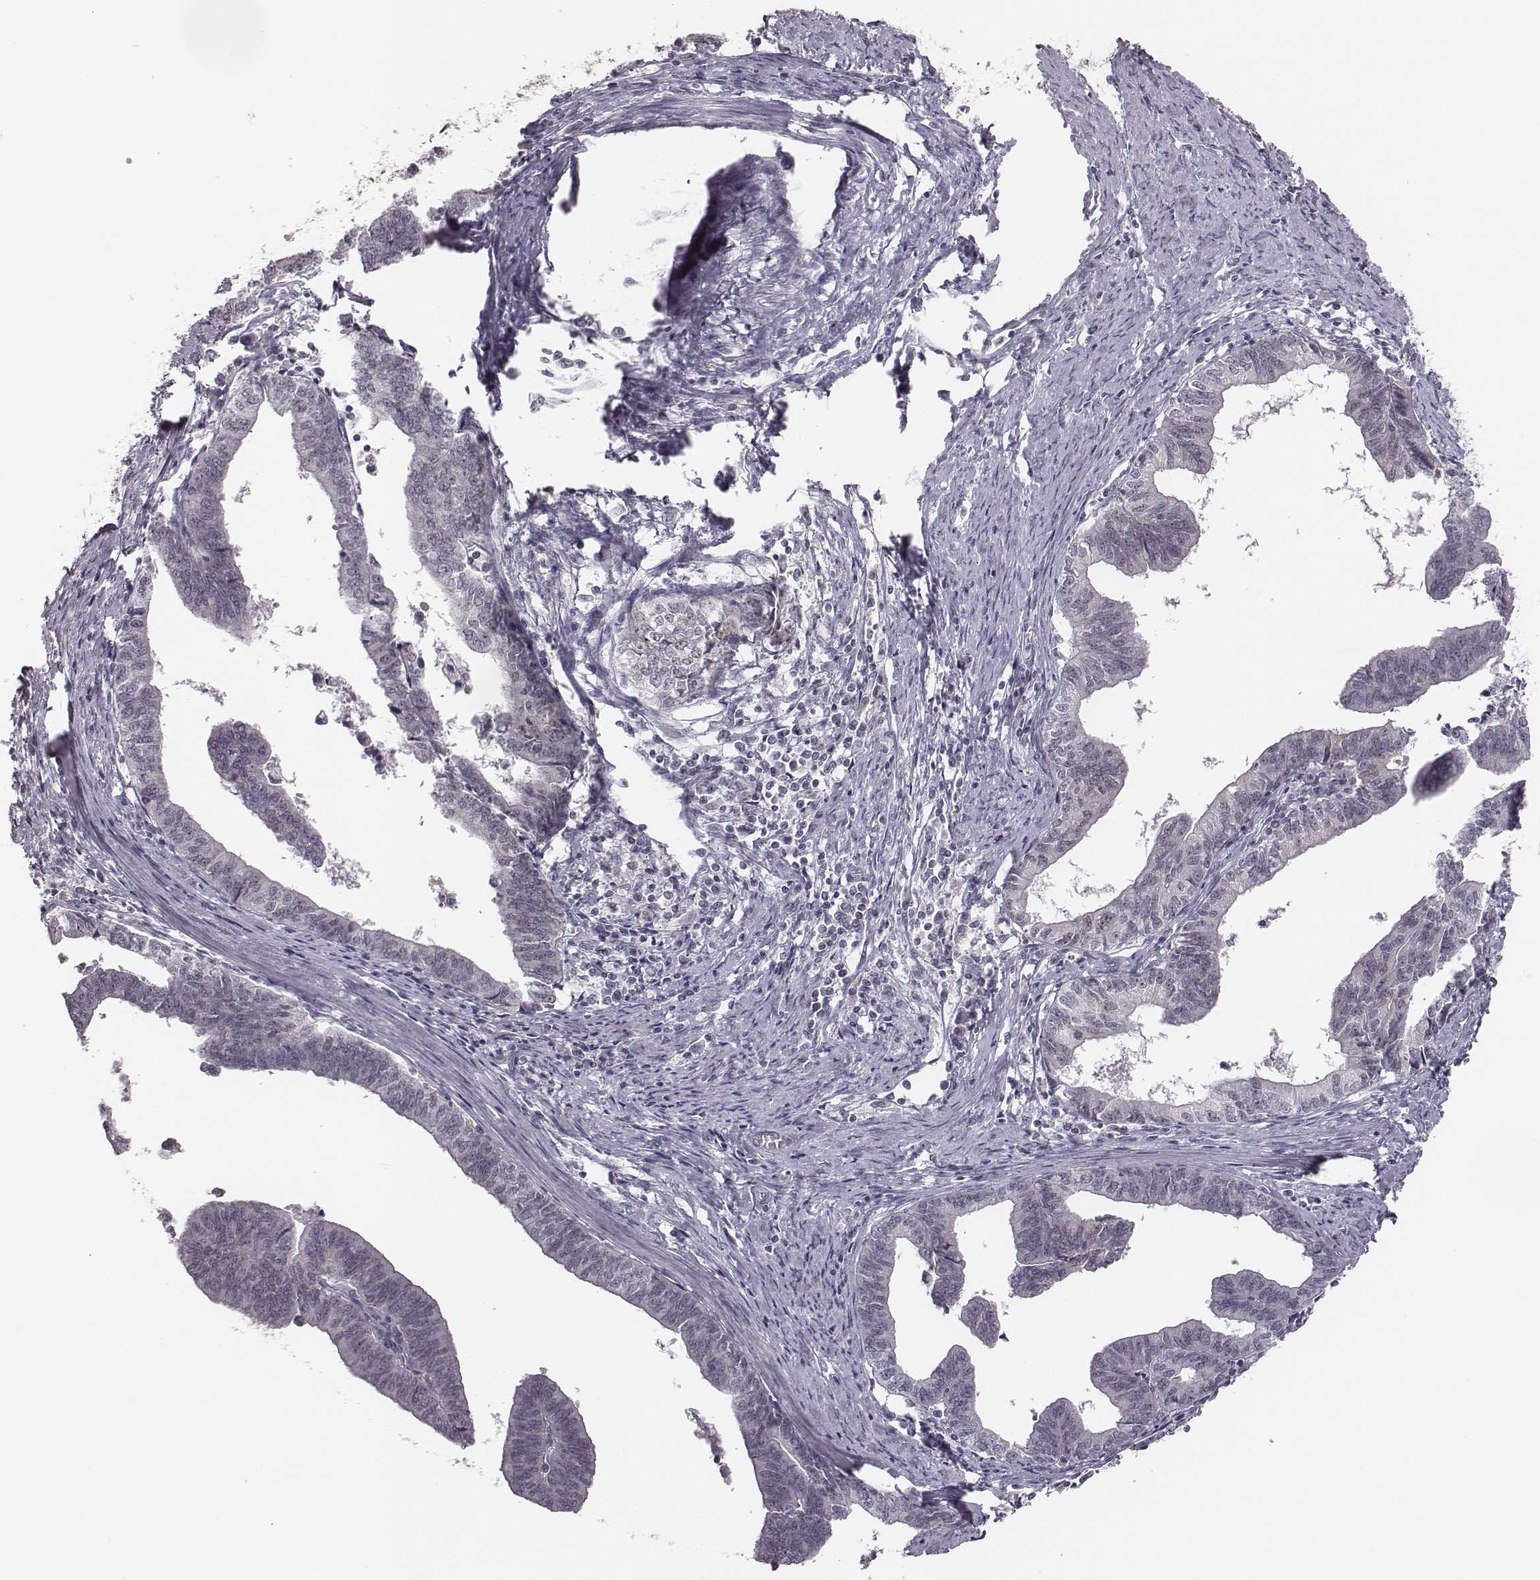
{"staining": {"intensity": "negative", "quantity": "none", "location": "none"}, "tissue": "endometrial cancer", "cell_type": "Tumor cells", "image_type": "cancer", "snomed": [{"axis": "morphology", "description": "Adenocarcinoma, NOS"}, {"axis": "topography", "description": "Endometrium"}], "caption": "Adenocarcinoma (endometrial) was stained to show a protein in brown. There is no significant staining in tumor cells.", "gene": "NIFK", "patient": {"sex": "female", "age": 65}}